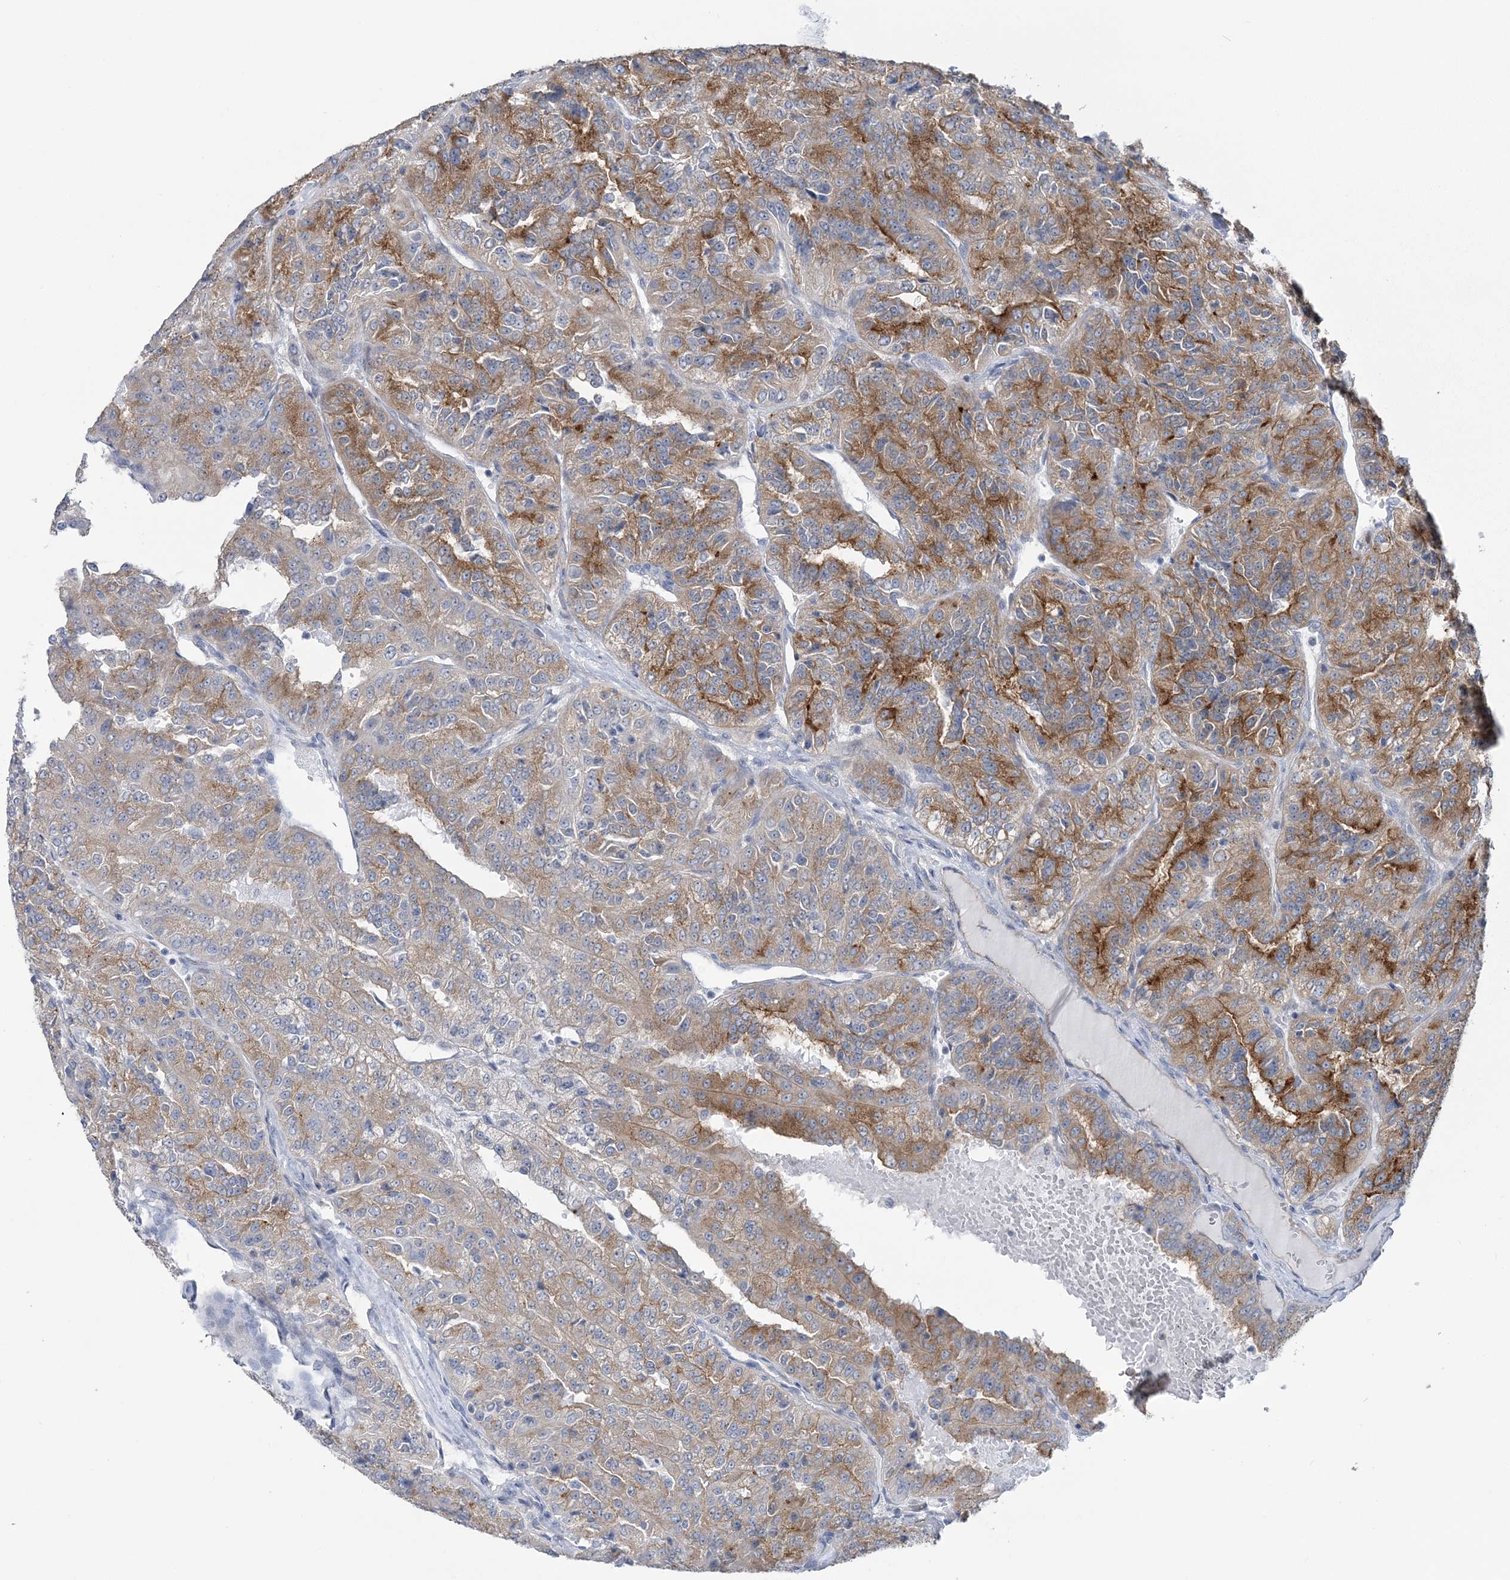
{"staining": {"intensity": "moderate", "quantity": "25%-75%", "location": "cytoplasmic/membranous"}, "tissue": "renal cancer", "cell_type": "Tumor cells", "image_type": "cancer", "snomed": [{"axis": "morphology", "description": "Adenocarcinoma, NOS"}, {"axis": "topography", "description": "Kidney"}], "caption": "The histopathology image shows immunohistochemical staining of renal cancer. There is moderate cytoplasmic/membranous positivity is identified in about 25%-75% of tumor cells.", "gene": "RAB11FIP5", "patient": {"sex": "female", "age": 63}}